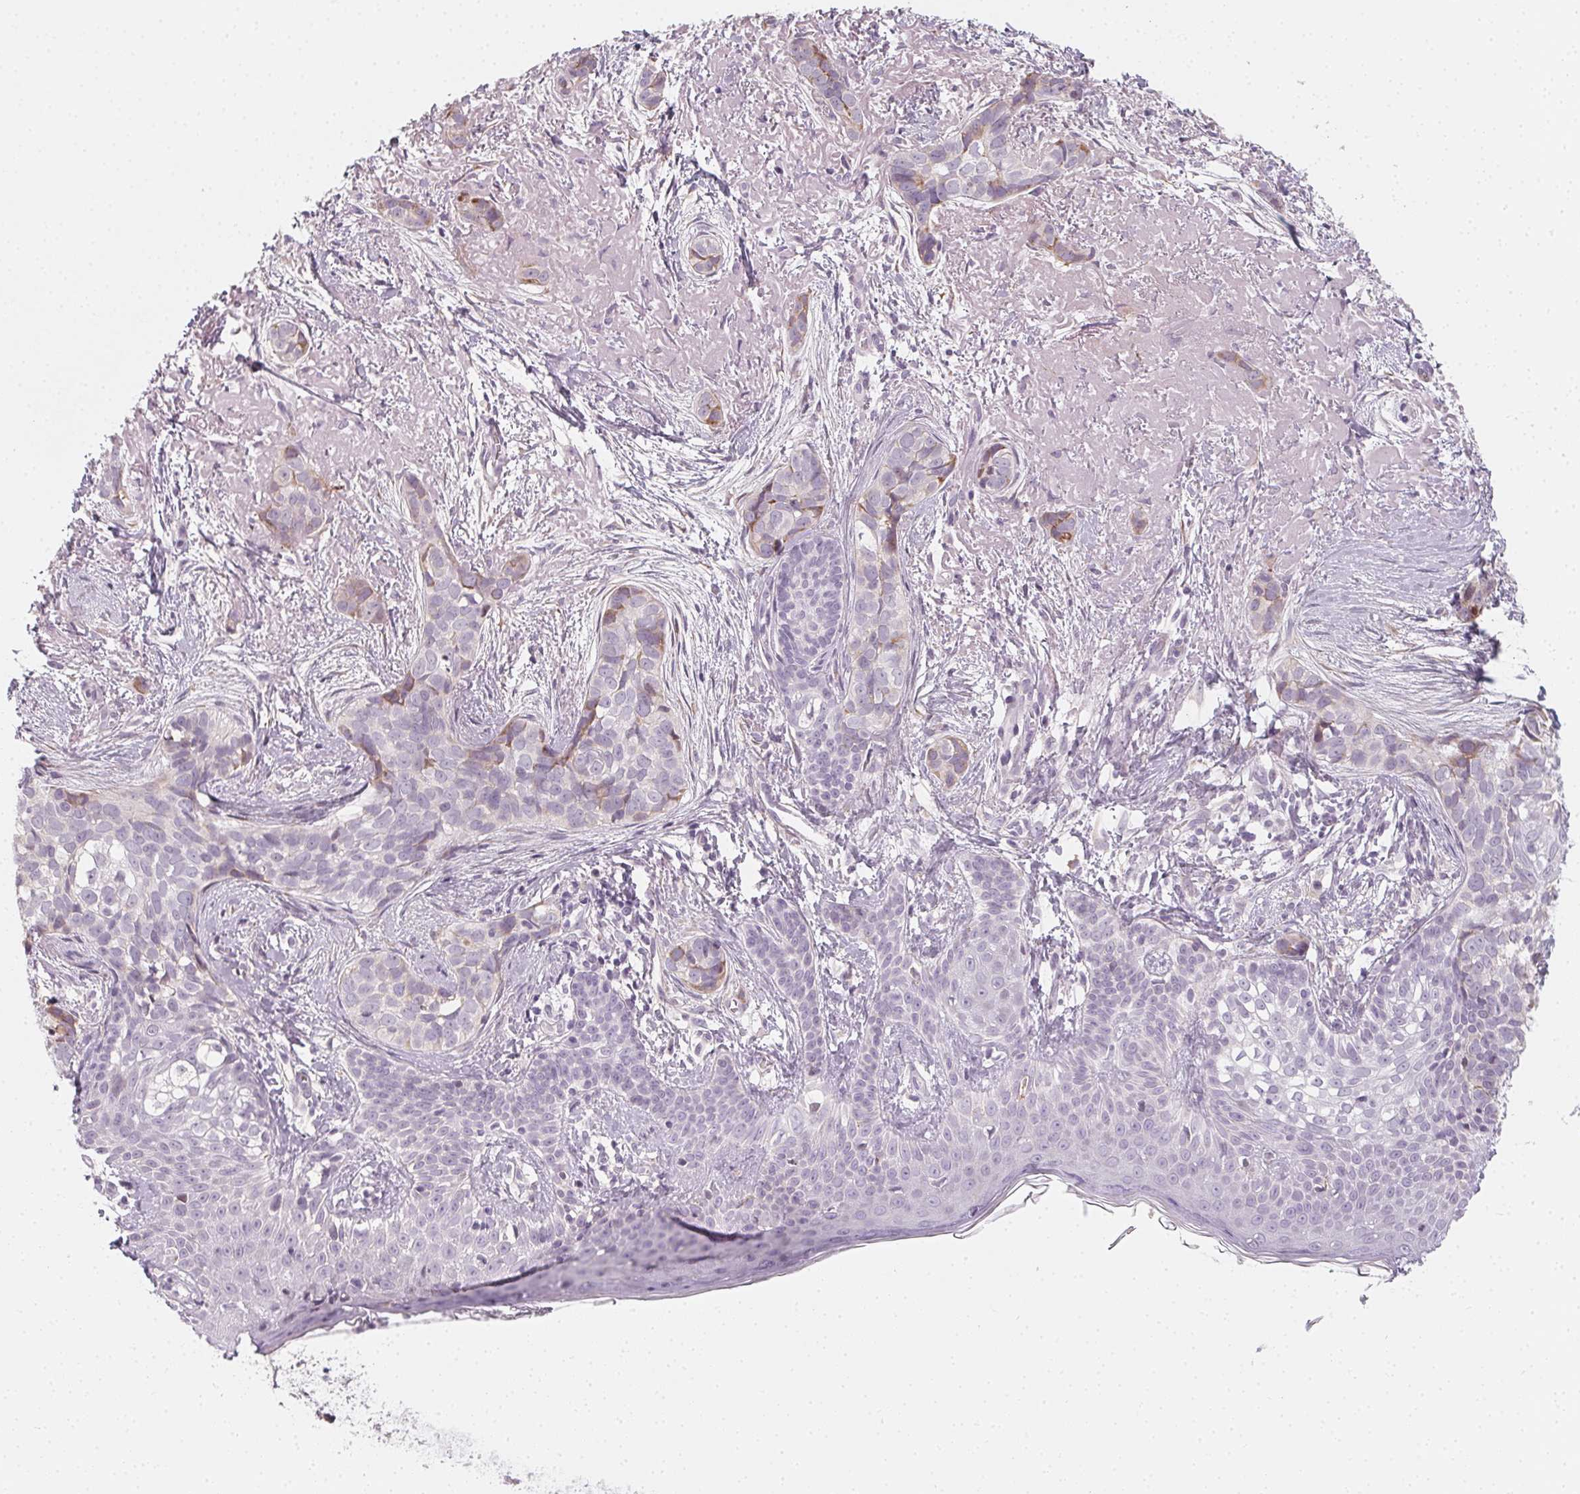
{"staining": {"intensity": "weak", "quantity": "<25%", "location": "cytoplasmic/membranous"}, "tissue": "skin cancer", "cell_type": "Tumor cells", "image_type": "cancer", "snomed": [{"axis": "morphology", "description": "Basal cell carcinoma"}, {"axis": "topography", "description": "Skin"}], "caption": "The IHC histopathology image has no significant positivity in tumor cells of skin basal cell carcinoma tissue.", "gene": "CCDC96", "patient": {"sex": "male", "age": 87}}